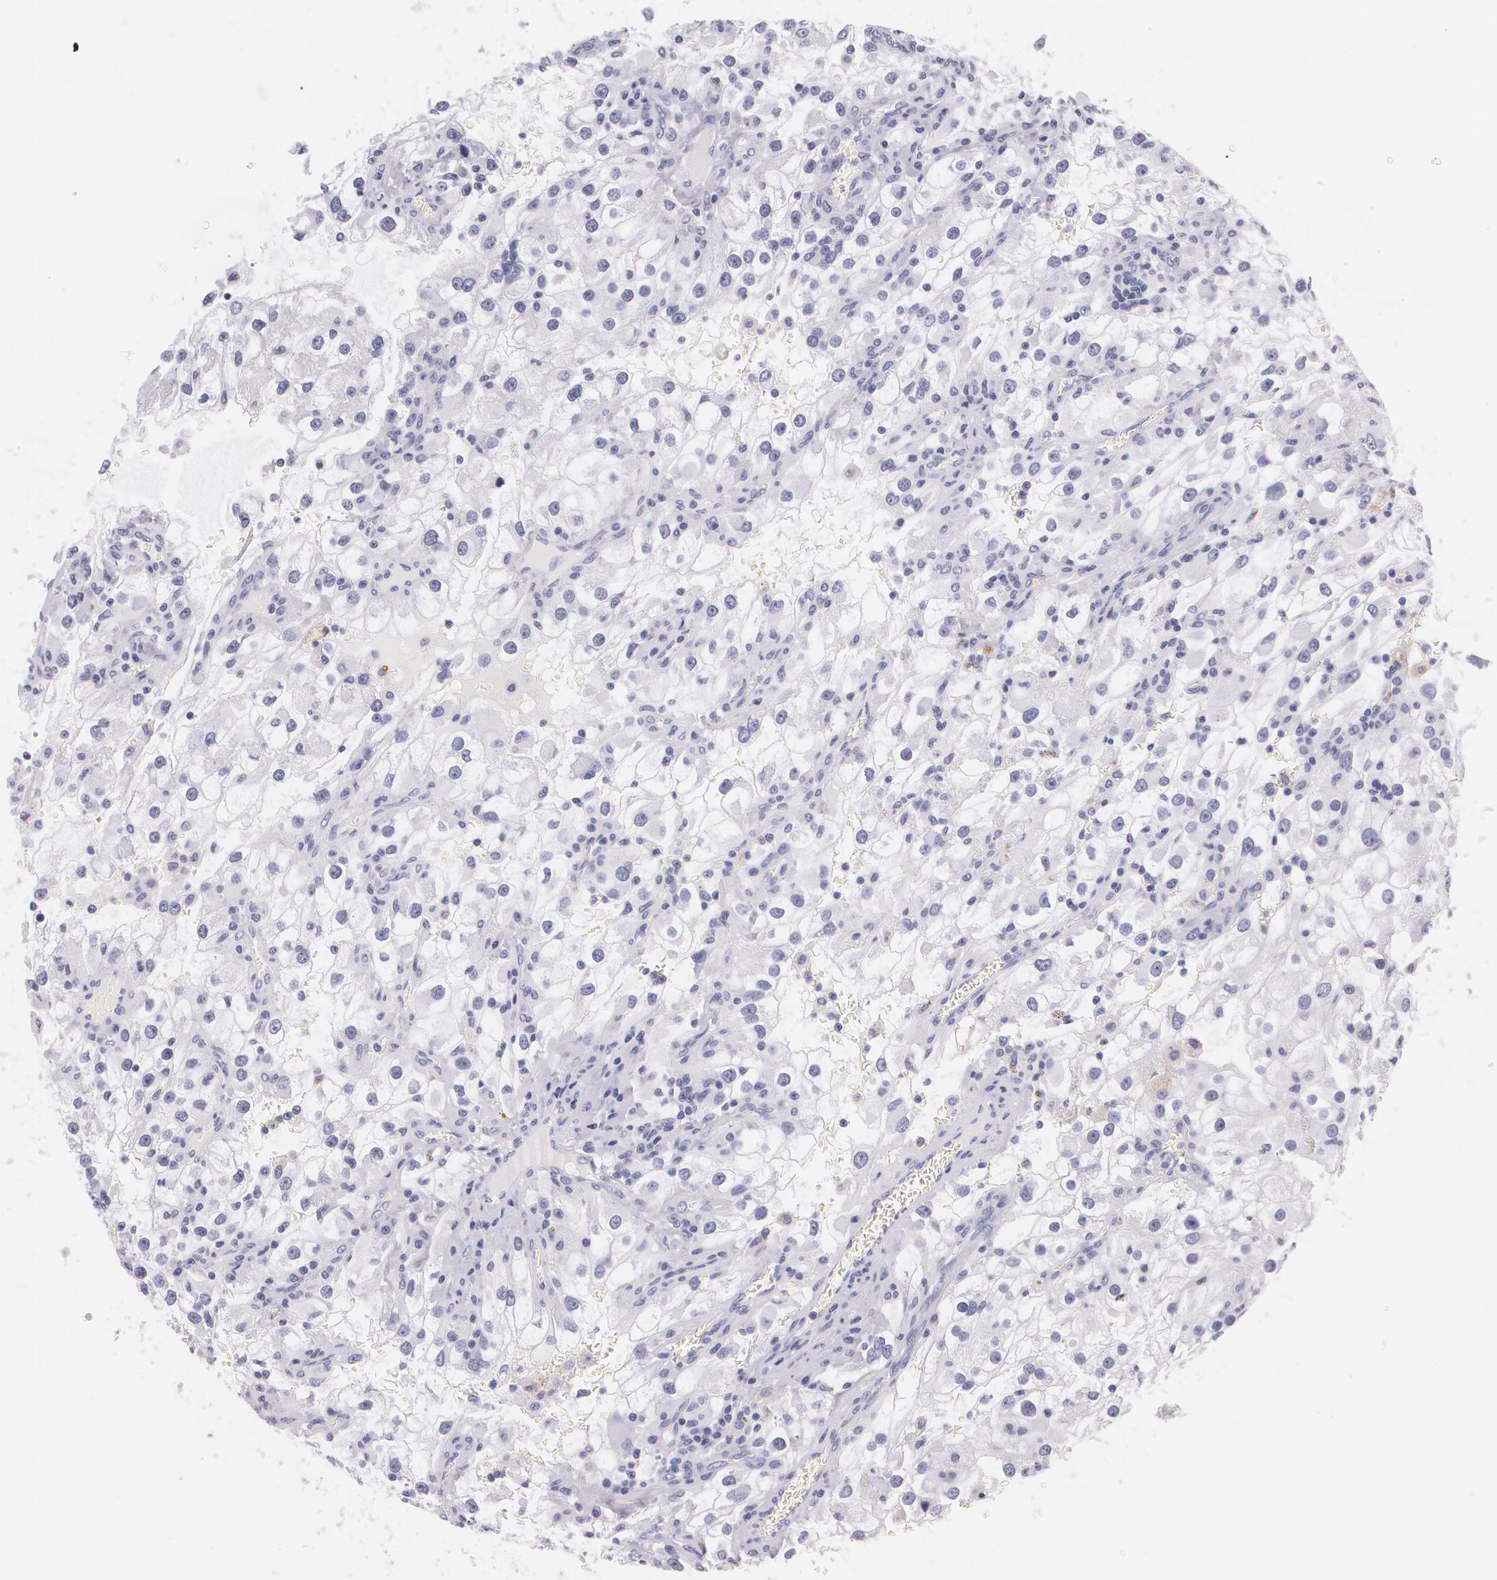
{"staining": {"intensity": "negative", "quantity": "none", "location": "none"}, "tissue": "renal cancer", "cell_type": "Tumor cells", "image_type": "cancer", "snomed": [{"axis": "morphology", "description": "Adenocarcinoma, NOS"}, {"axis": "topography", "description": "Kidney"}], "caption": "Protein analysis of adenocarcinoma (renal) demonstrates no significant expression in tumor cells.", "gene": "DLG4", "patient": {"sex": "female", "age": 52}}